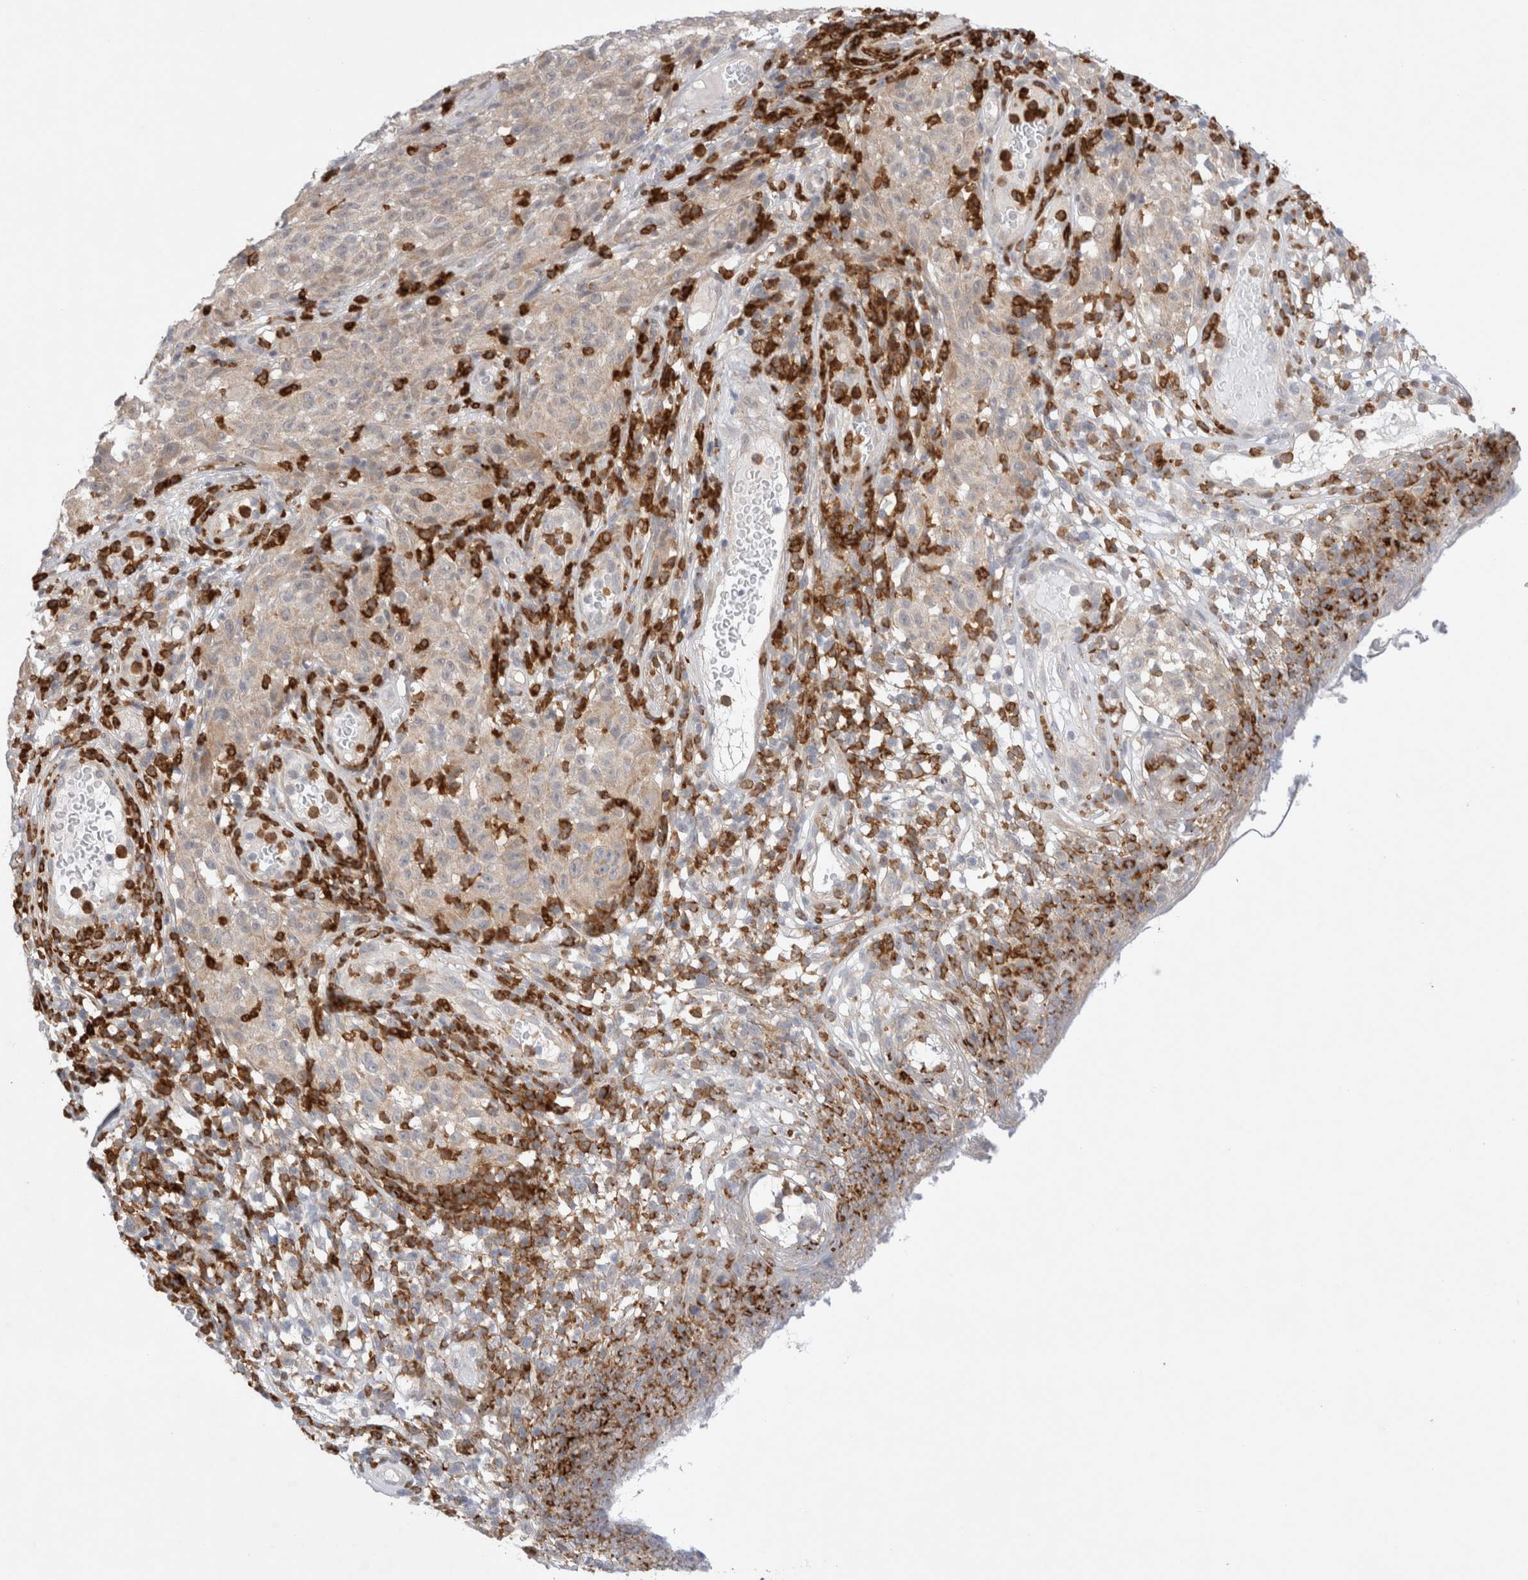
{"staining": {"intensity": "weak", "quantity": "<25%", "location": "cytoplasmic/membranous"}, "tissue": "melanoma", "cell_type": "Tumor cells", "image_type": "cancer", "snomed": [{"axis": "morphology", "description": "Malignant melanoma, NOS"}, {"axis": "topography", "description": "Skin"}], "caption": "Malignant melanoma was stained to show a protein in brown. There is no significant staining in tumor cells.", "gene": "GSDMB", "patient": {"sex": "female", "age": 82}}